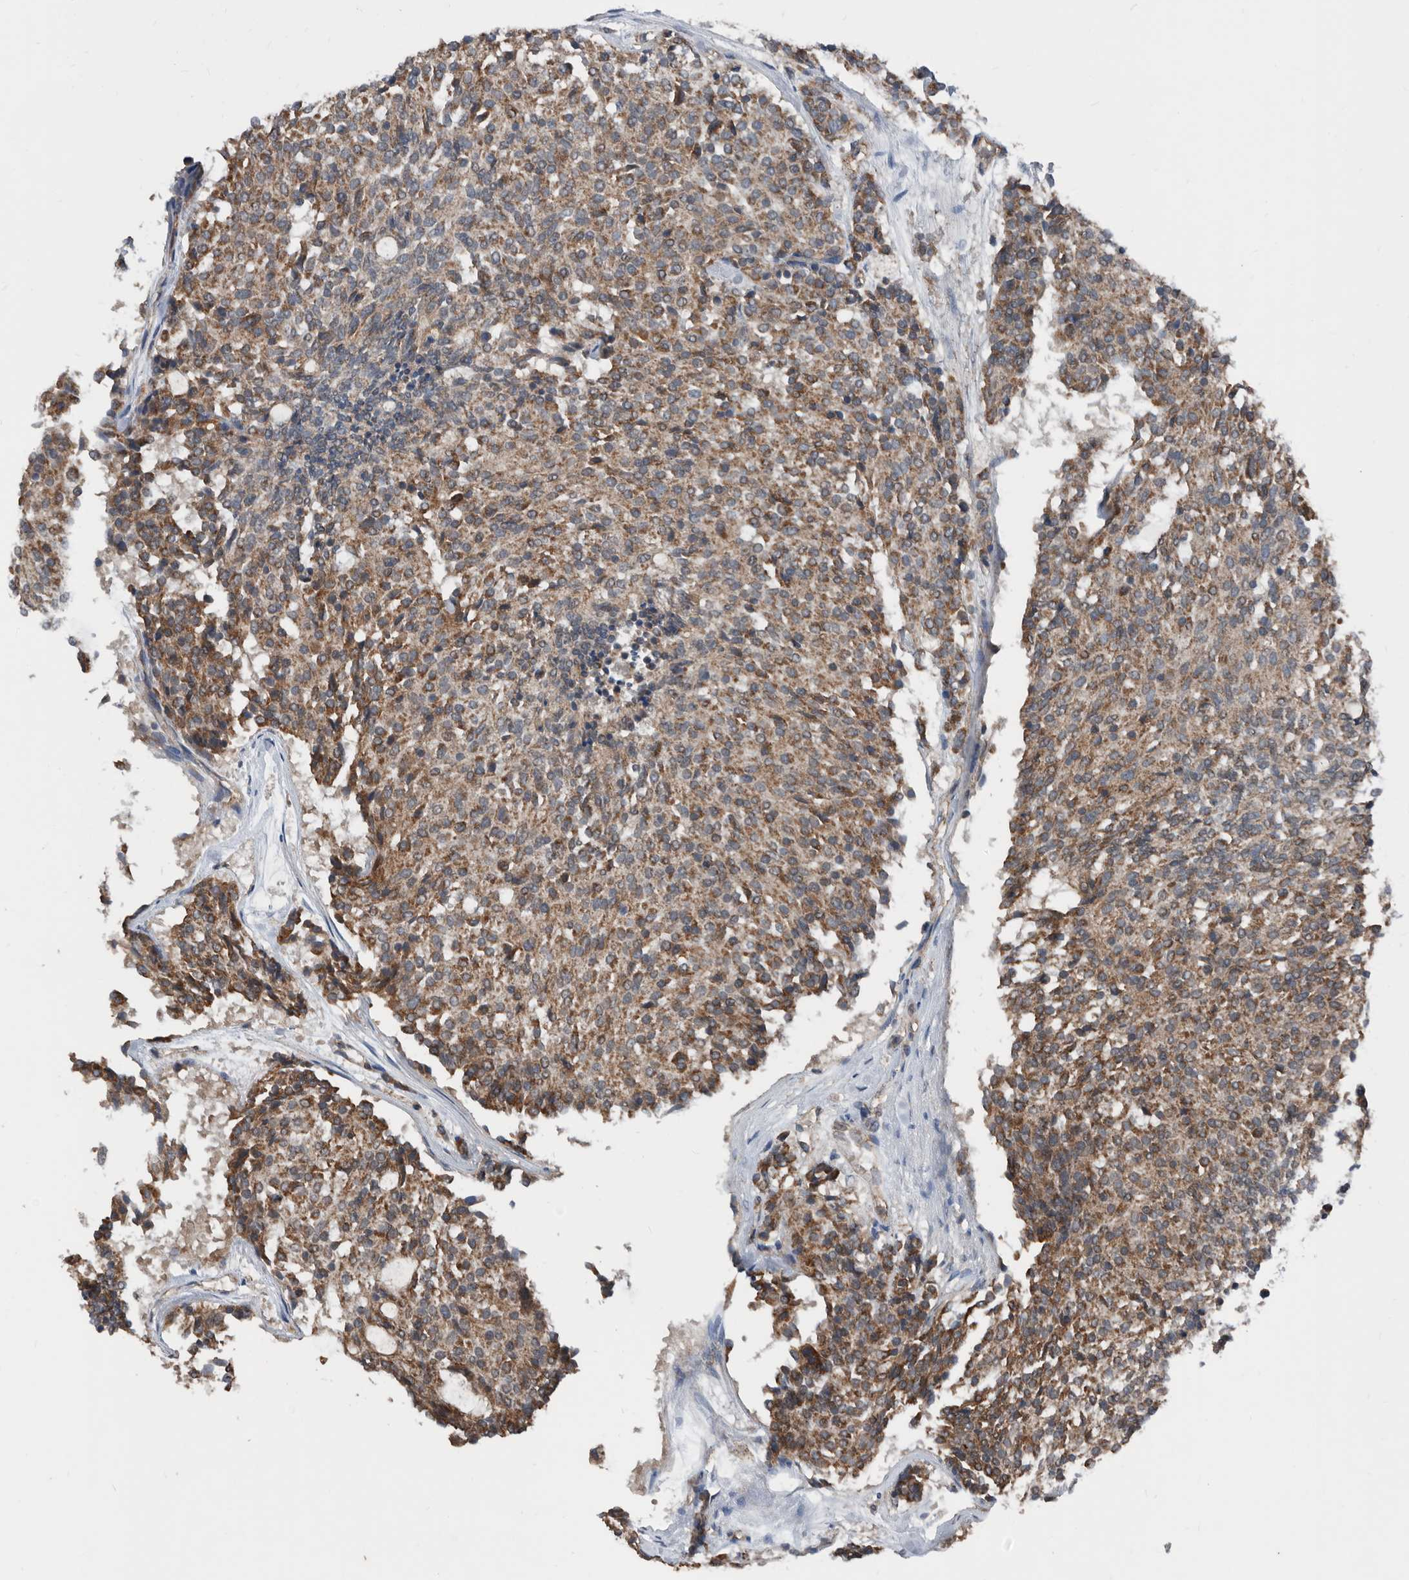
{"staining": {"intensity": "moderate", "quantity": ">75%", "location": "cytoplasmic/membranous"}, "tissue": "carcinoid", "cell_type": "Tumor cells", "image_type": "cancer", "snomed": [{"axis": "morphology", "description": "Carcinoid, malignant, NOS"}, {"axis": "topography", "description": "Pancreas"}], "caption": "Immunohistochemistry photomicrograph of human carcinoid stained for a protein (brown), which shows medium levels of moderate cytoplasmic/membranous staining in about >75% of tumor cells.", "gene": "AFAP1", "patient": {"sex": "female", "age": 54}}